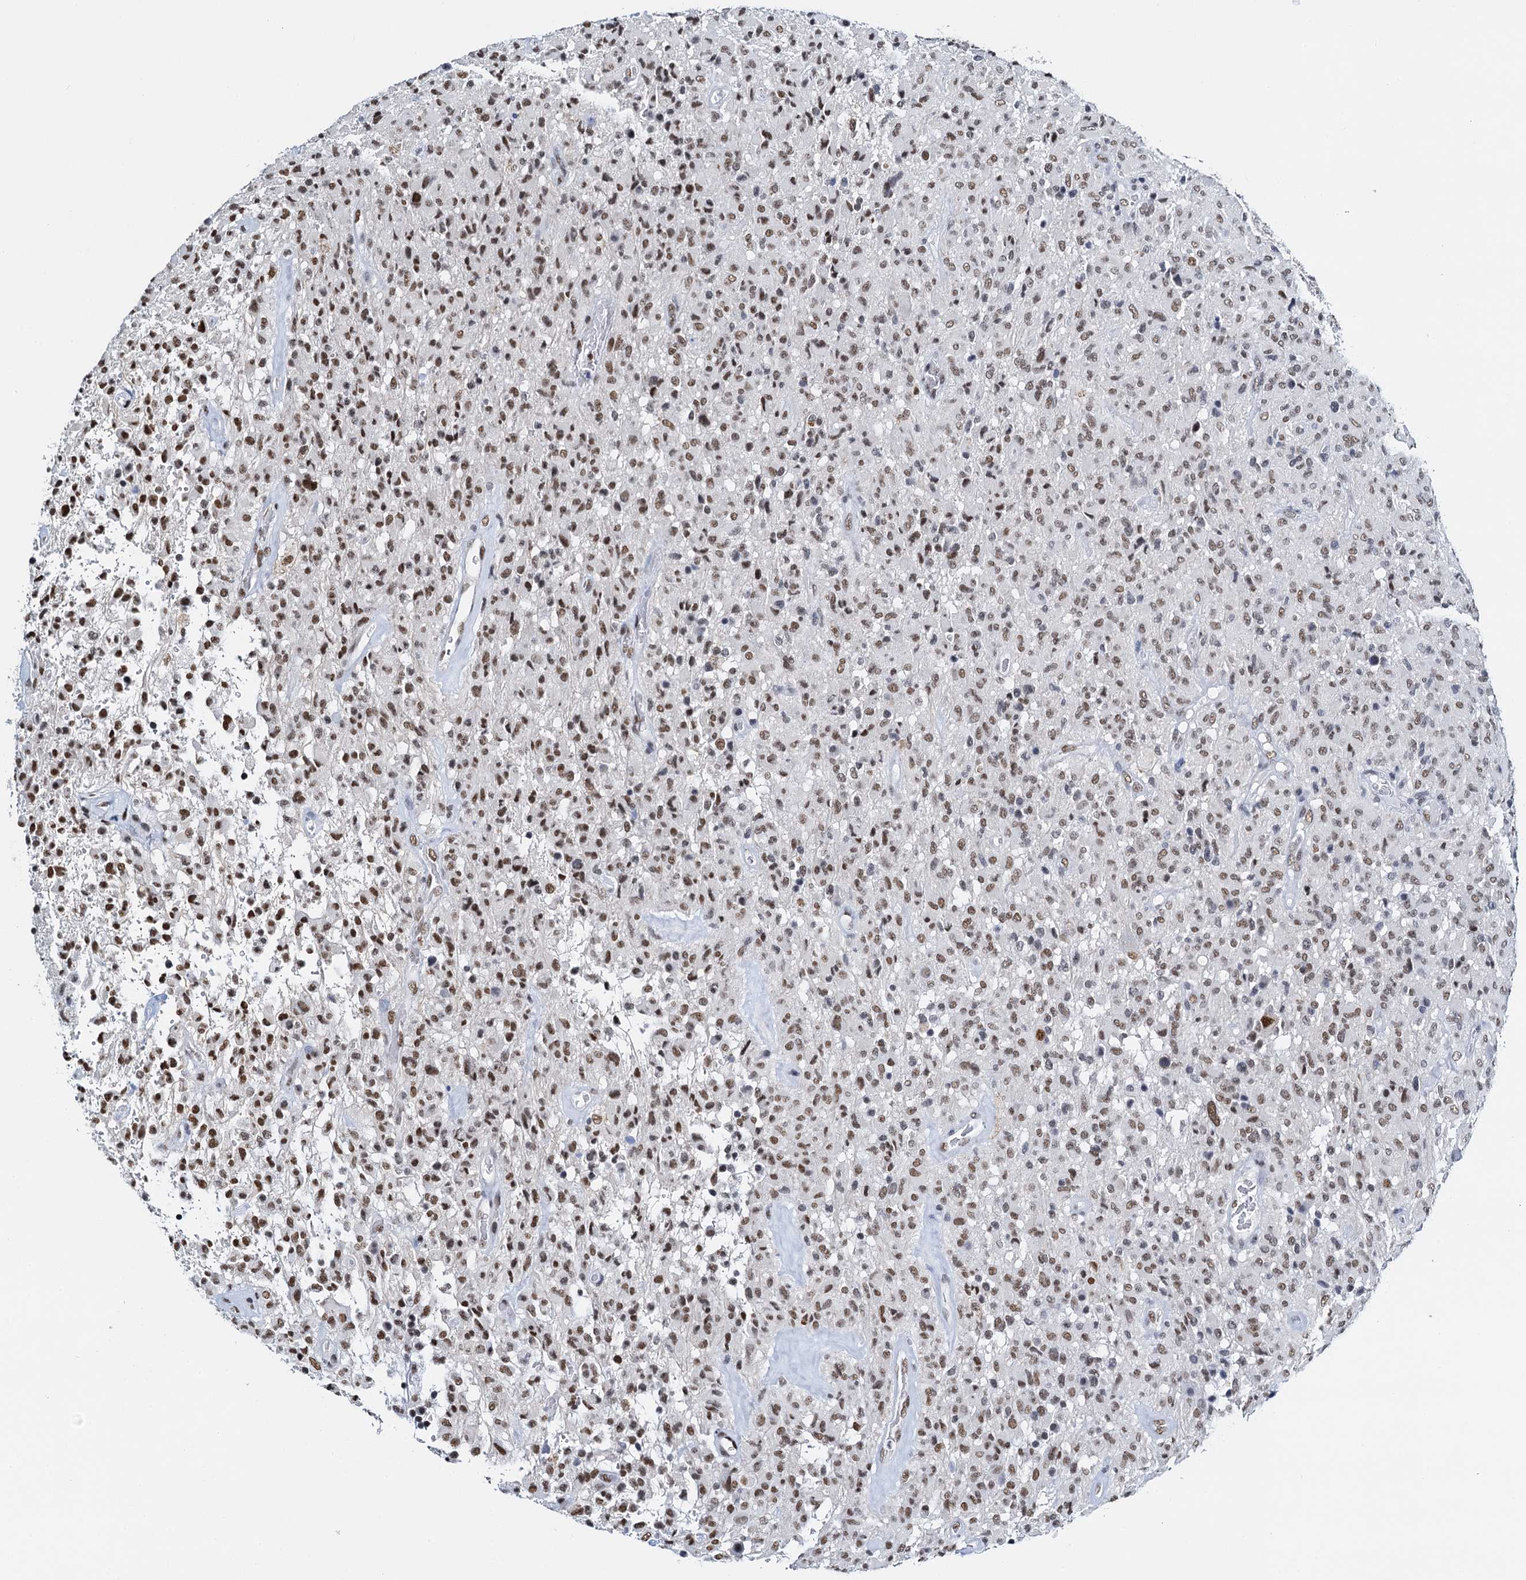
{"staining": {"intensity": "moderate", "quantity": ">75%", "location": "nuclear"}, "tissue": "glioma", "cell_type": "Tumor cells", "image_type": "cancer", "snomed": [{"axis": "morphology", "description": "Glioma, malignant, High grade"}, {"axis": "topography", "description": "Brain"}], "caption": "Malignant glioma (high-grade) stained for a protein shows moderate nuclear positivity in tumor cells.", "gene": "SLTM", "patient": {"sex": "female", "age": 57}}